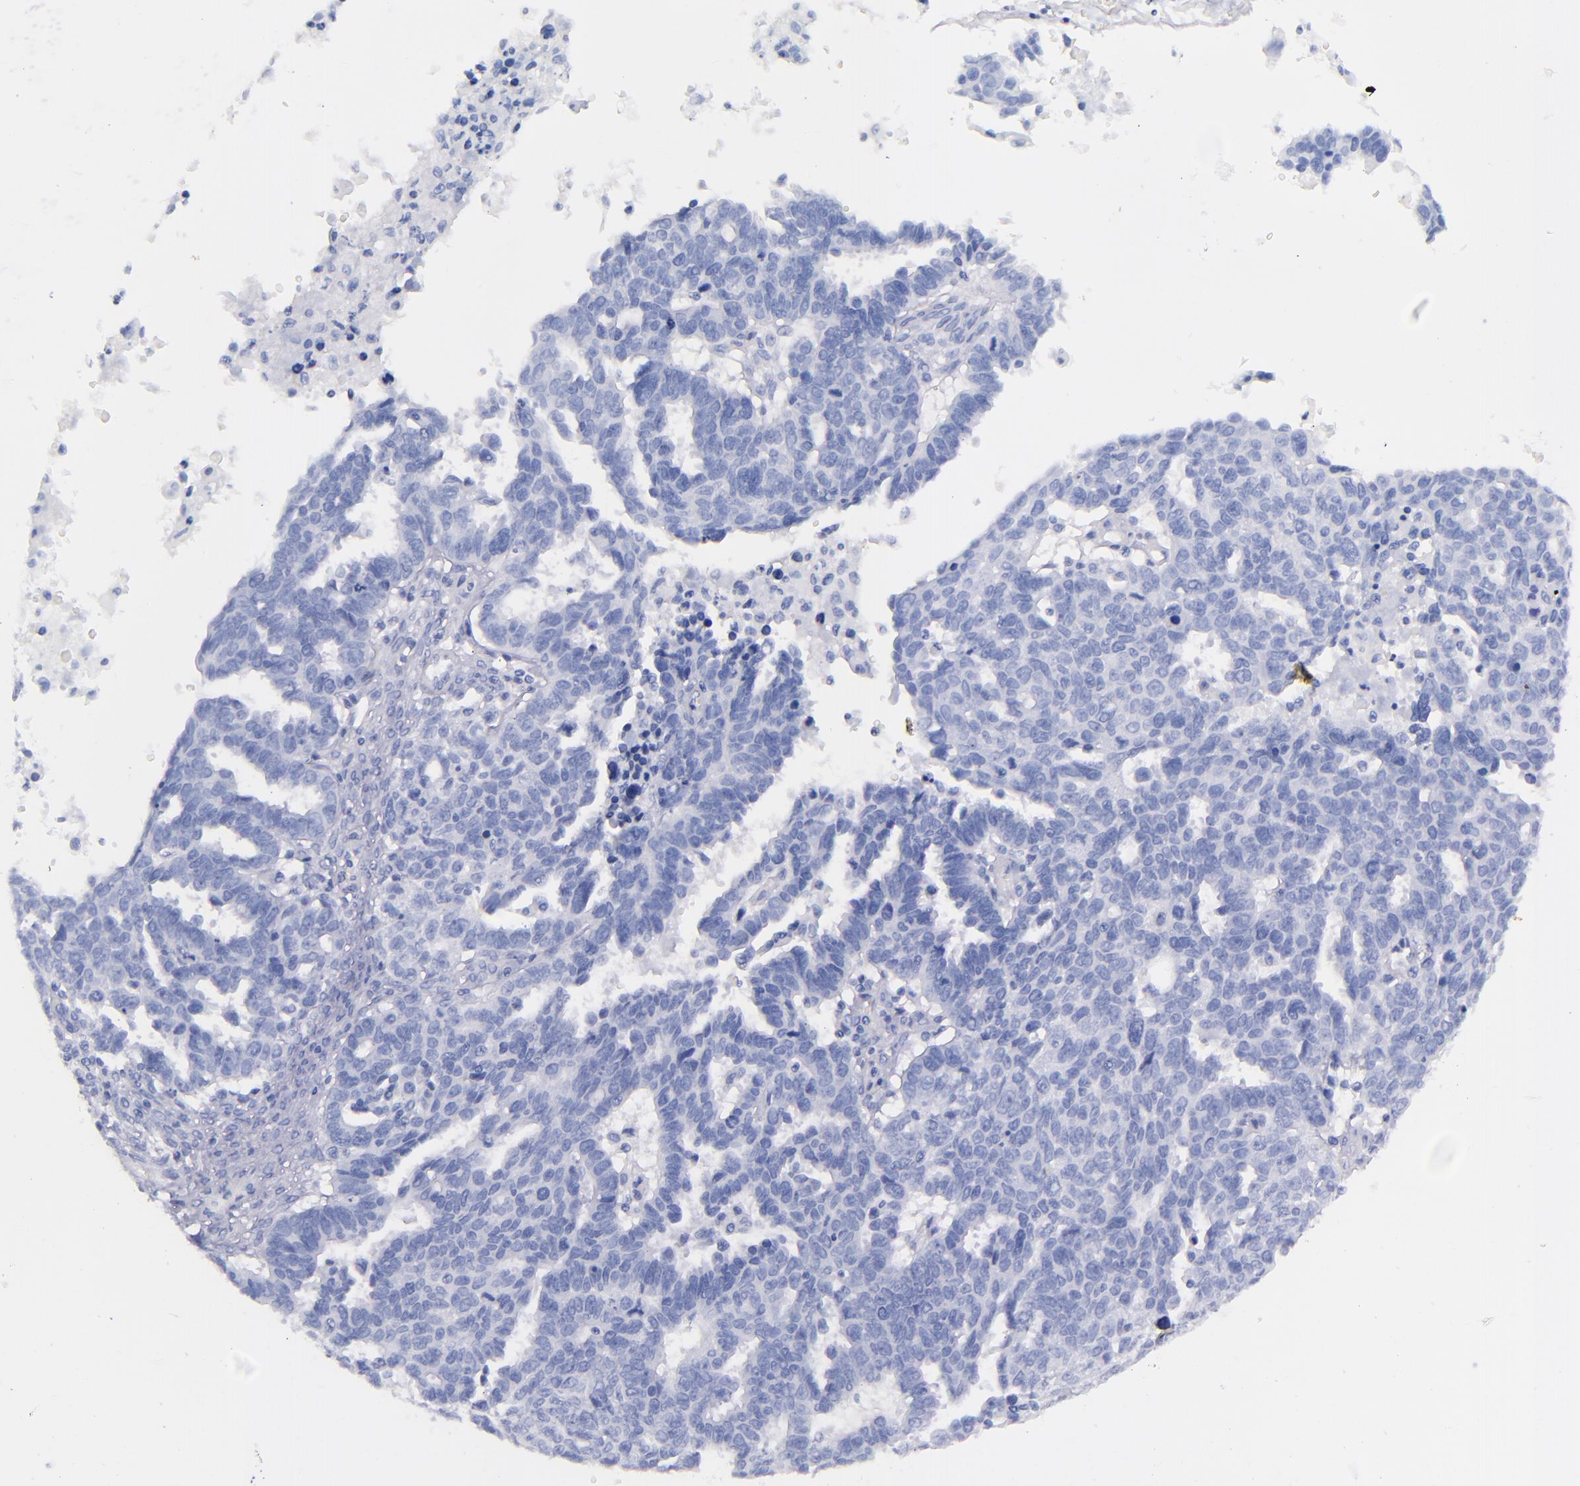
{"staining": {"intensity": "negative", "quantity": "none", "location": "none"}, "tissue": "ovarian cancer", "cell_type": "Tumor cells", "image_type": "cancer", "snomed": [{"axis": "morphology", "description": "Carcinoma, endometroid"}, {"axis": "morphology", "description": "Cystadenocarcinoma, serous, NOS"}, {"axis": "topography", "description": "Ovary"}], "caption": "High power microscopy image of an immunohistochemistry (IHC) histopathology image of ovarian serous cystadenocarcinoma, revealing no significant positivity in tumor cells. Nuclei are stained in blue.", "gene": "SFTPA2", "patient": {"sex": "female", "age": 45}}